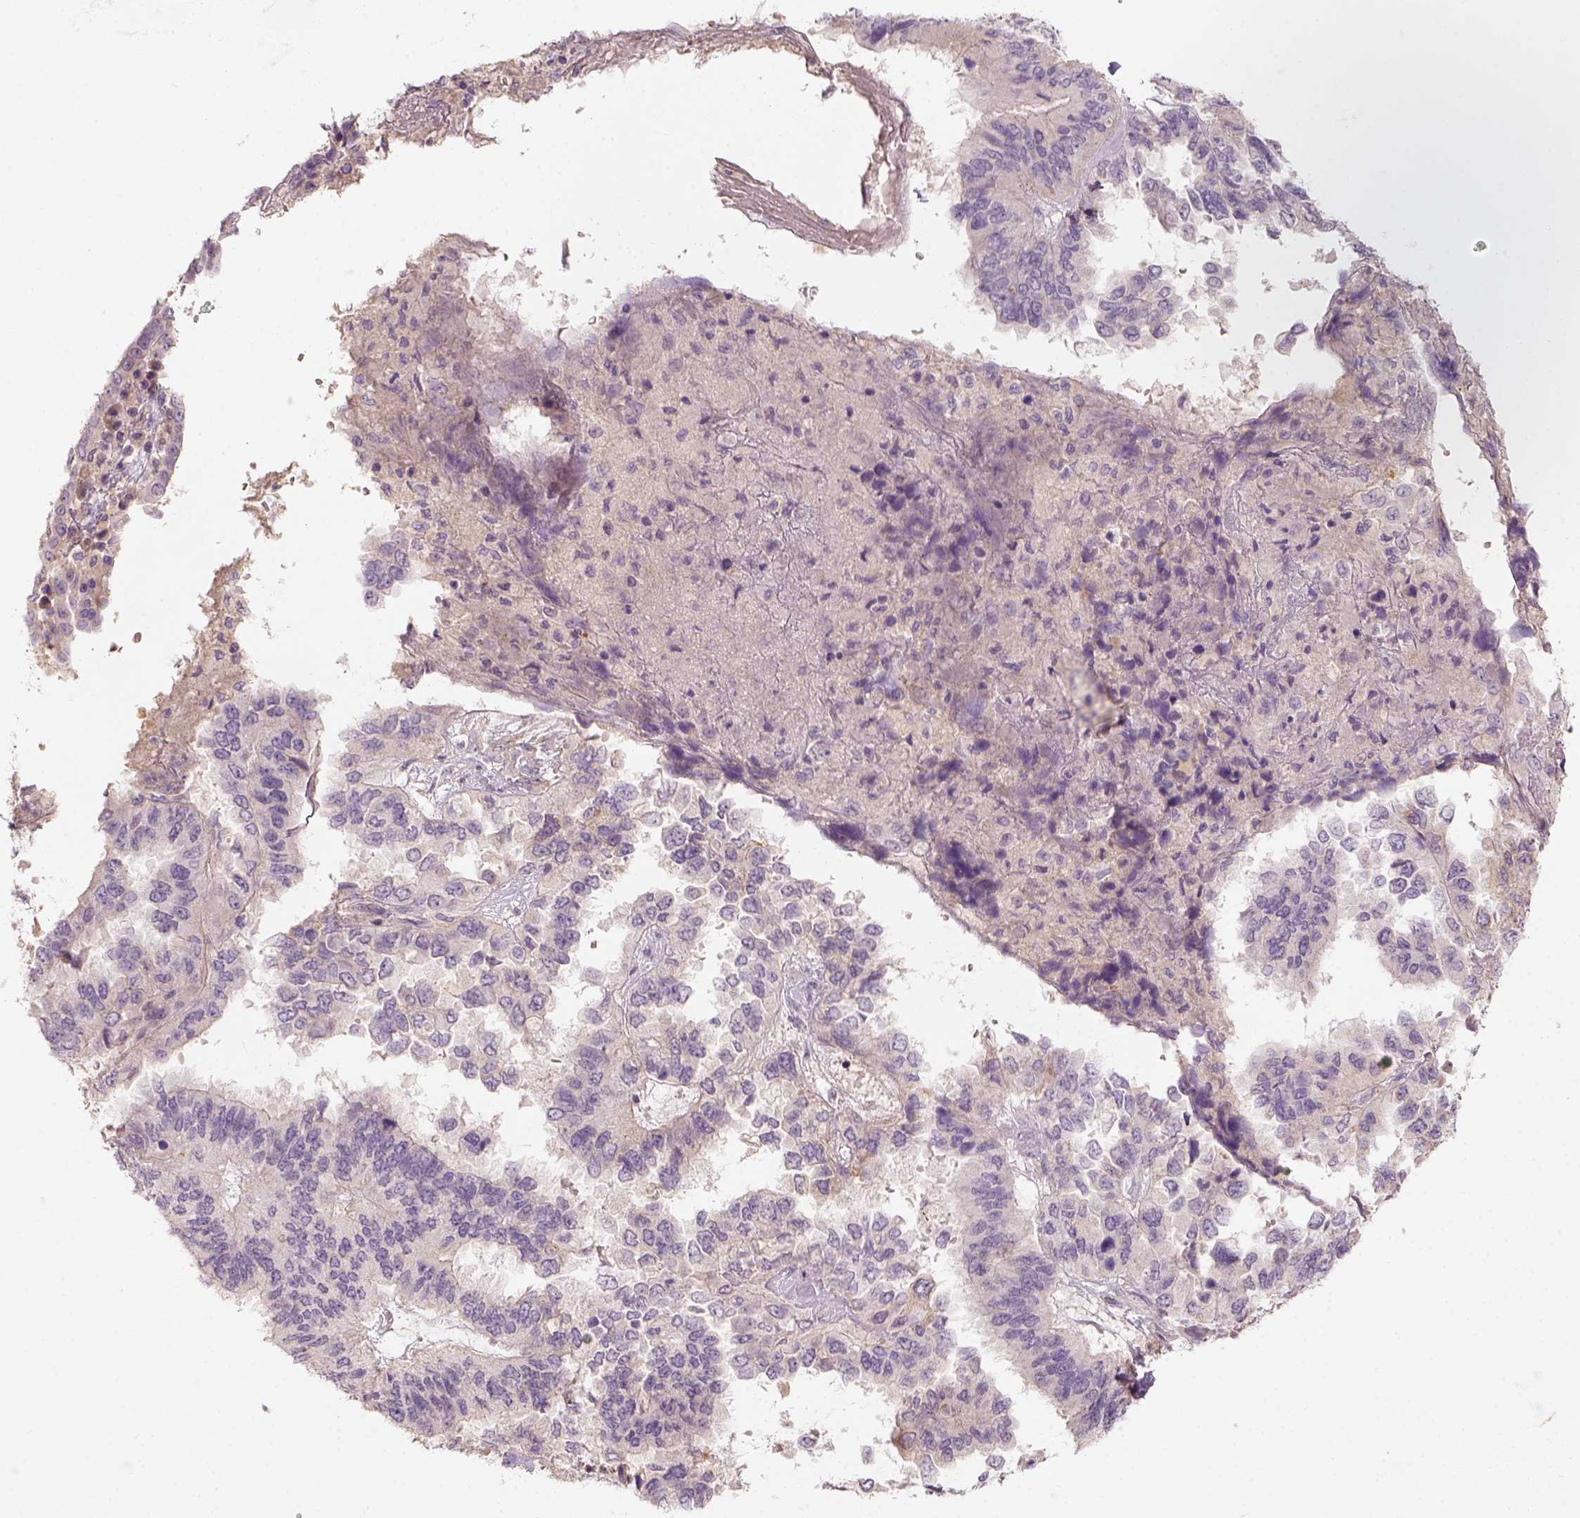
{"staining": {"intensity": "weak", "quantity": "<25%", "location": "cytoplasmic/membranous"}, "tissue": "ovarian cancer", "cell_type": "Tumor cells", "image_type": "cancer", "snomed": [{"axis": "morphology", "description": "Cystadenocarcinoma, serous, NOS"}, {"axis": "topography", "description": "Ovary"}], "caption": "Image shows no protein expression in tumor cells of ovarian cancer tissue.", "gene": "AQP9", "patient": {"sex": "female", "age": 79}}